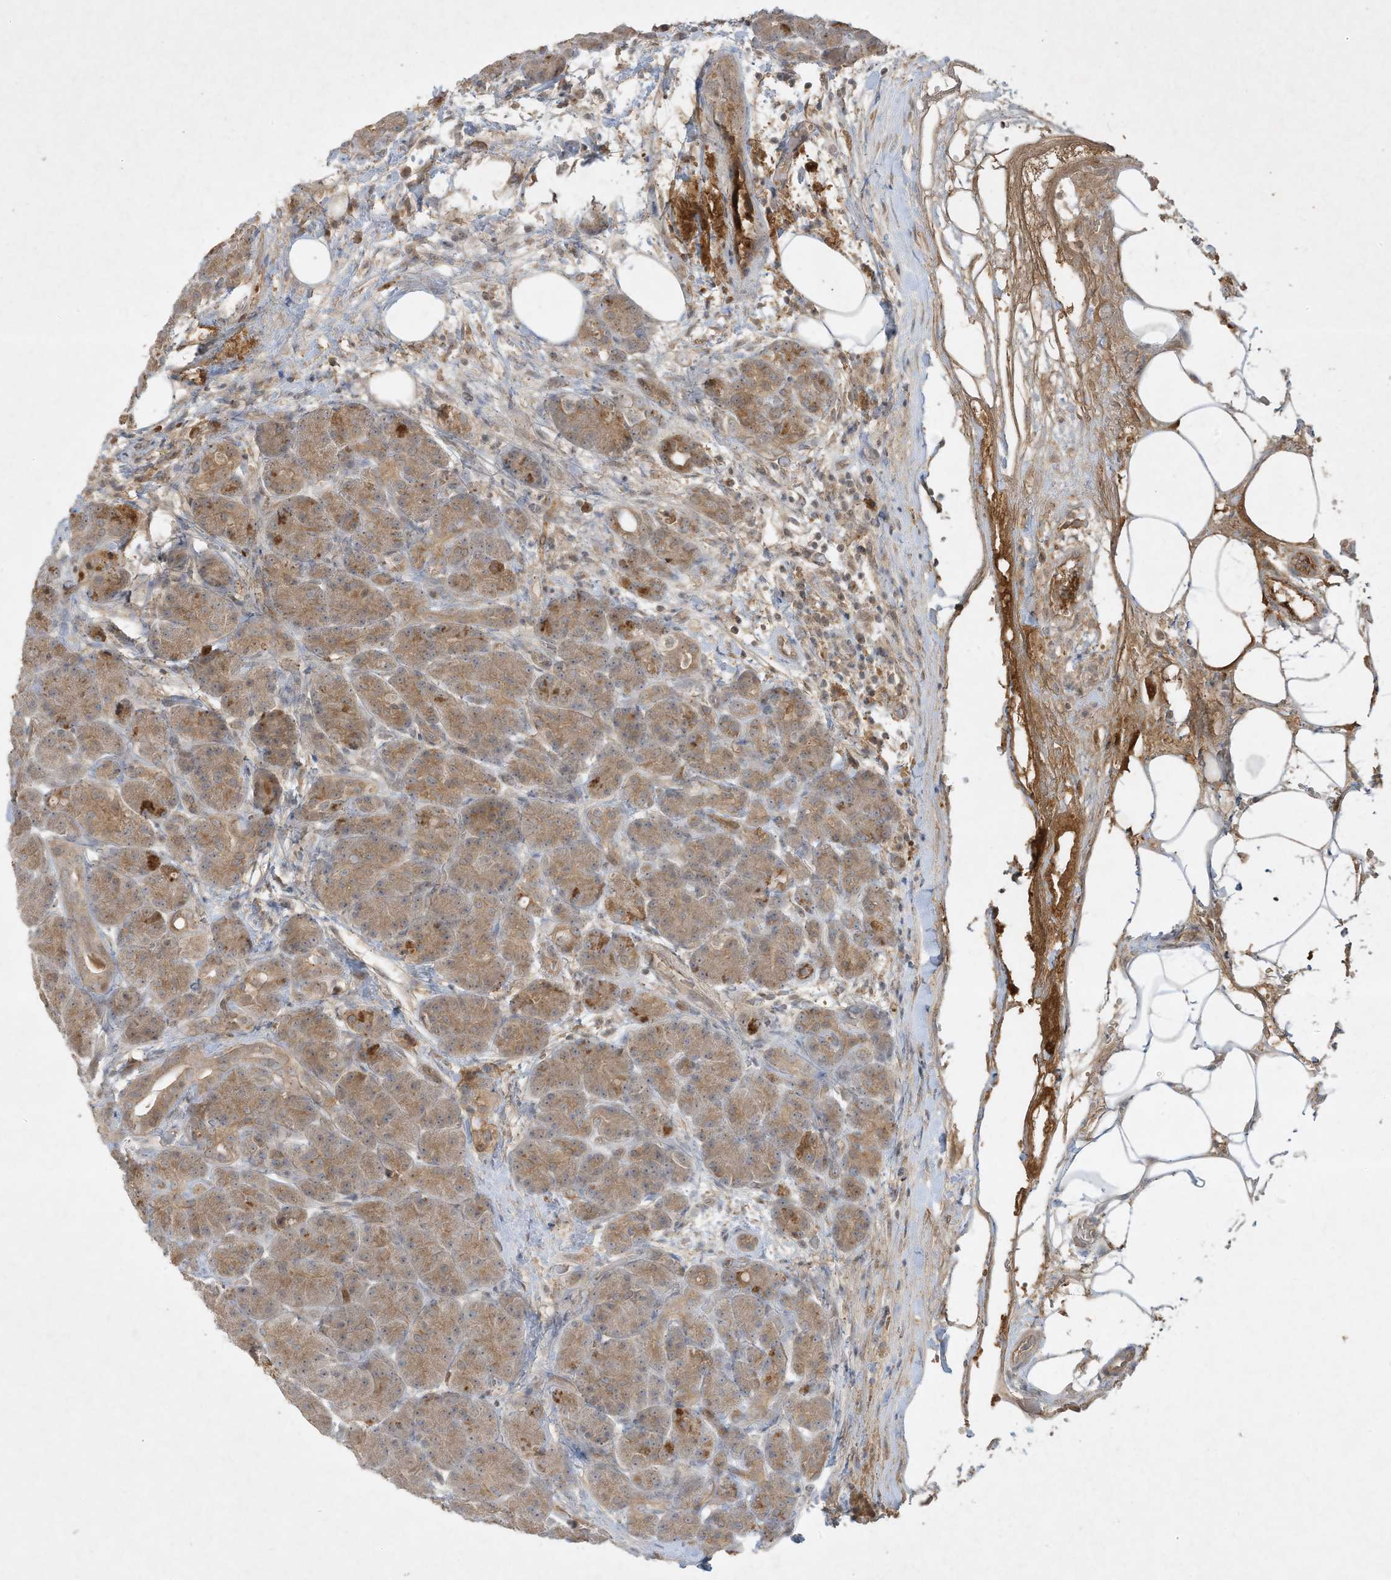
{"staining": {"intensity": "moderate", "quantity": ">75%", "location": "cytoplasmic/membranous"}, "tissue": "pancreas", "cell_type": "Exocrine glandular cells", "image_type": "normal", "snomed": [{"axis": "morphology", "description": "Normal tissue, NOS"}, {"axis": "topography", "description": "Pancreas"}], "caption": "Moderate cytoplasmic/membranous positivity is seen in approximately >75% of exocrine glandular cells in unremarkable pancreas.", "gene": "FETUB", "patient": {"sex": "male", "age": 63}}